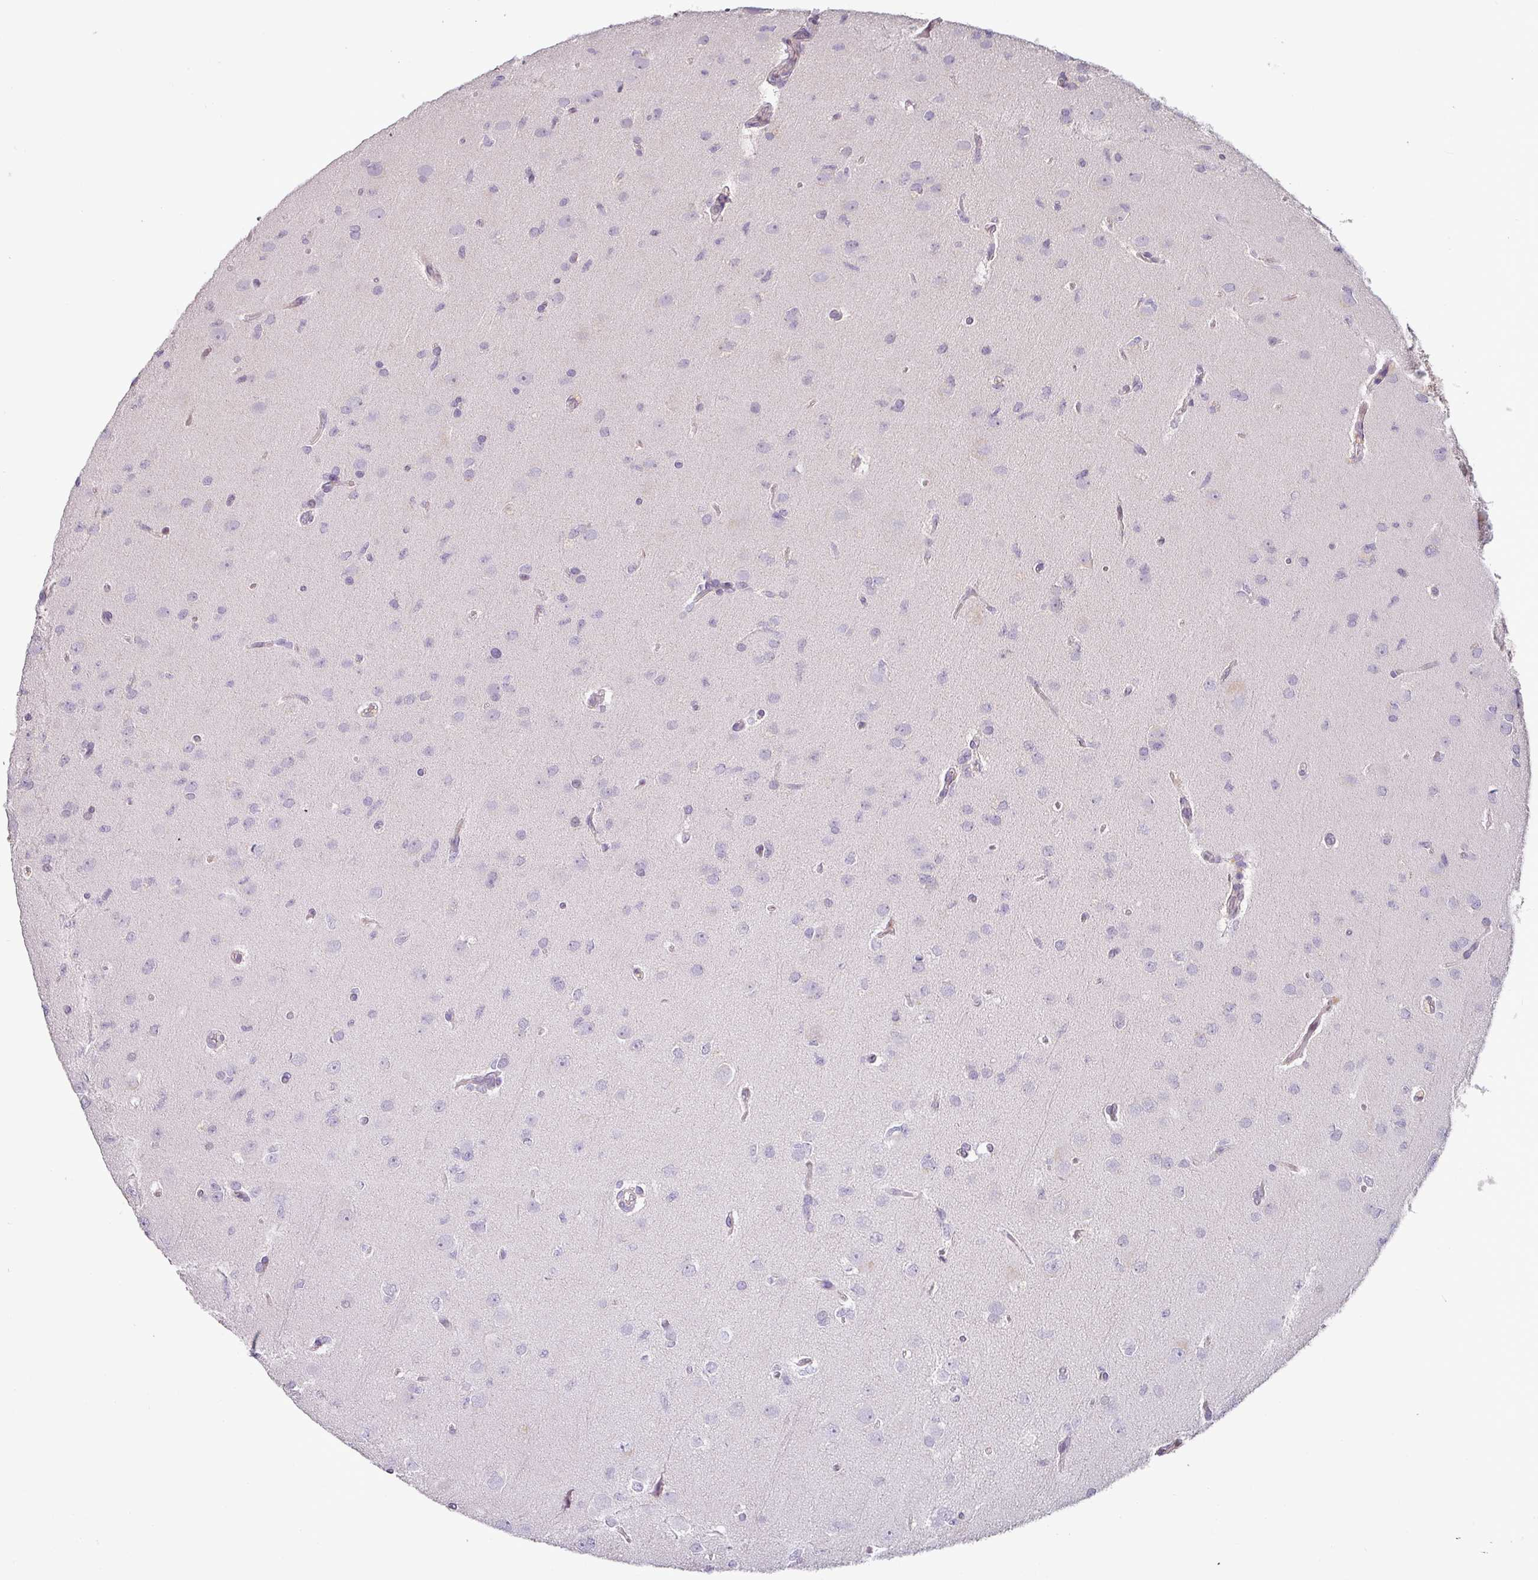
{"staining": {"intensity": "moderate", "quantity": "<25%", "location": "nuclear"}, "tissue": "glioma", "cell_type": "Tumor cells", "image_type": "cancer", "snomed": [{"axis": "morphology", "description": "Glioma, malignant, Low grade"}, {"axis": "topography", "description": "Brain"}], "caption": "Protein staining of malignant low-grade glioma tissue exhibits moderate nuclear staining in approximately <25% of tumor cells.", "gene": "SLC5A10", "patient": {"sex": "female", "age": 33}}